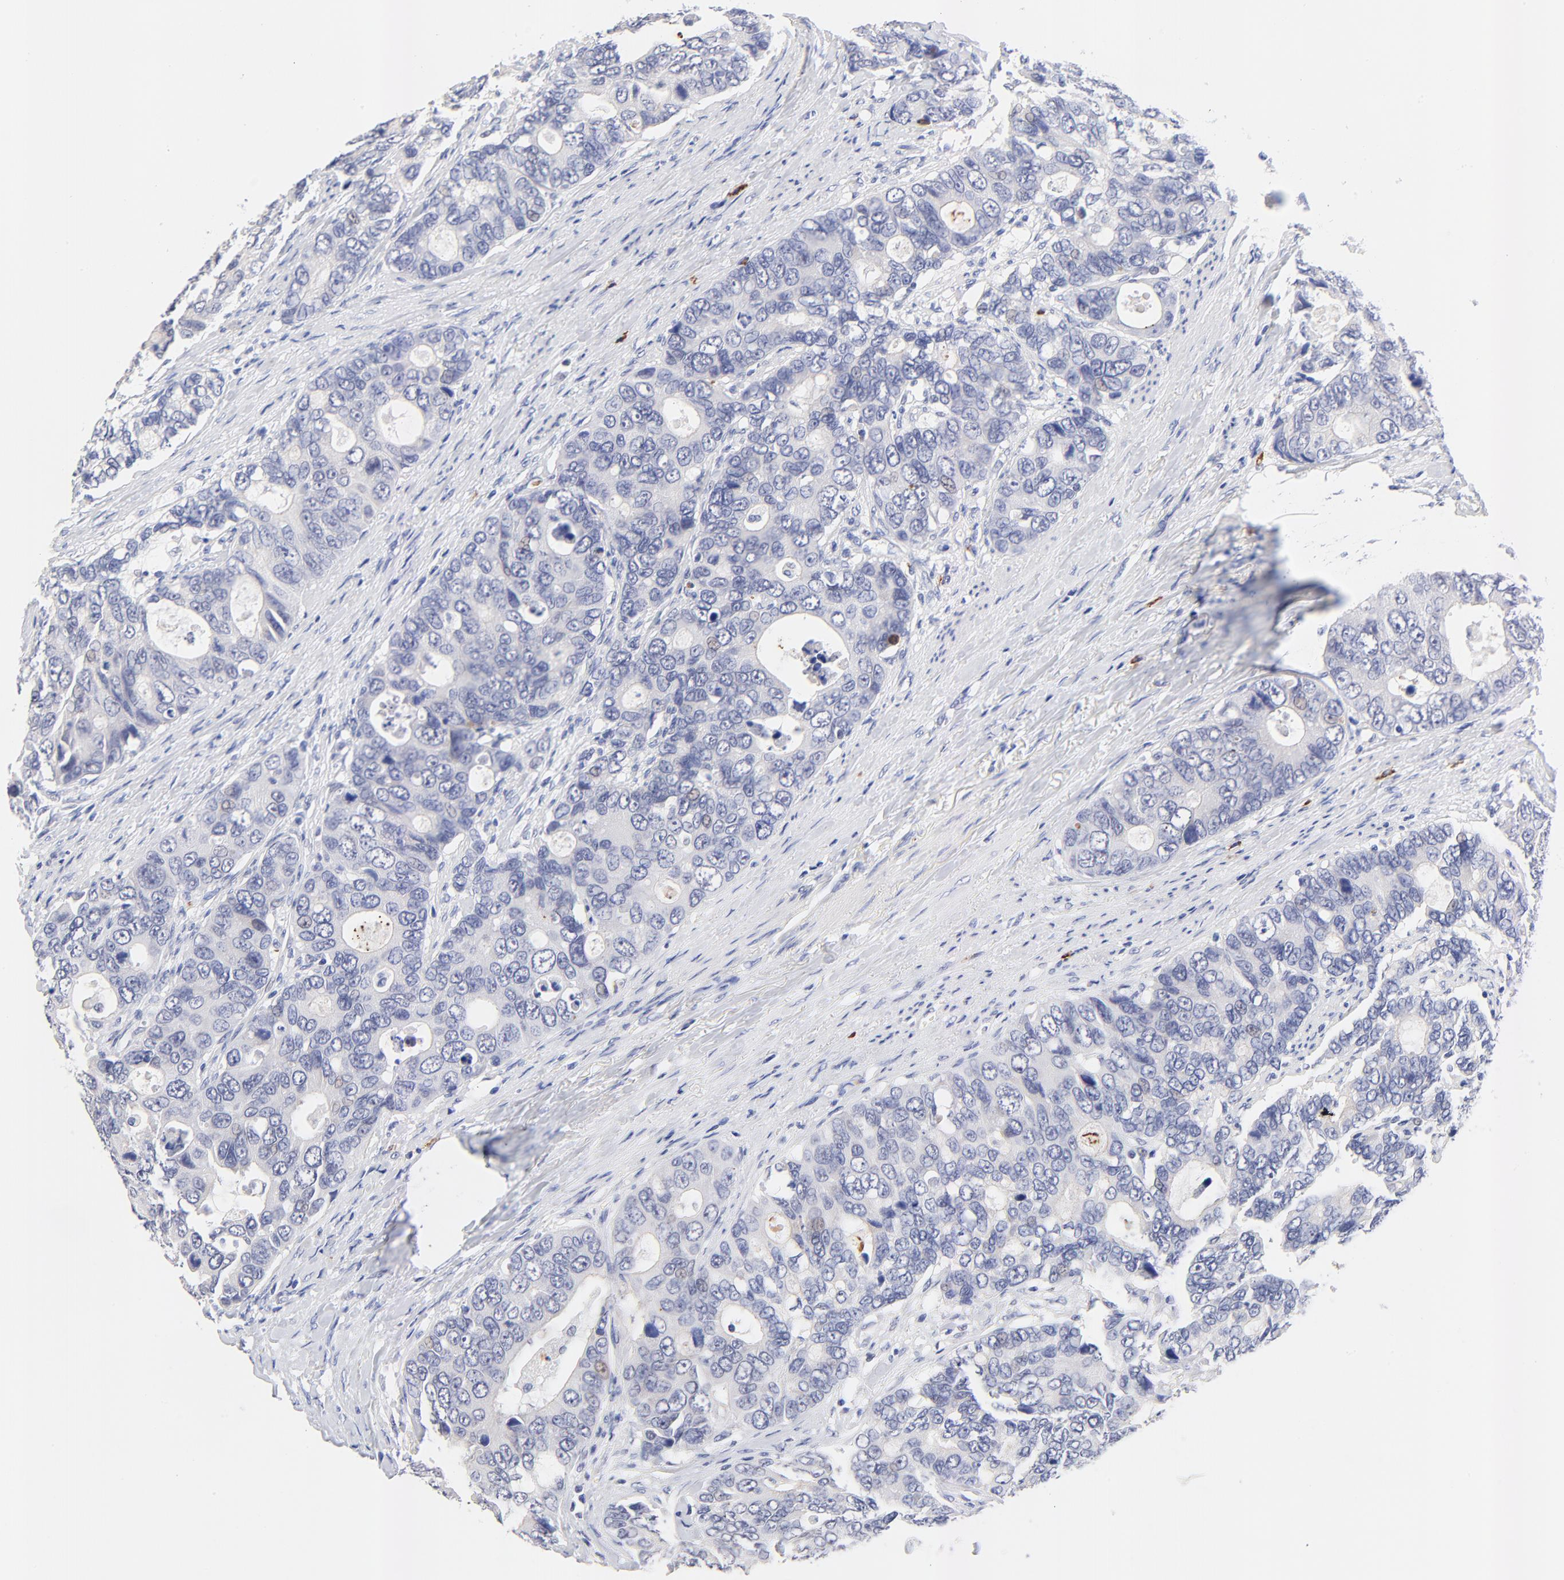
{"staining": {"intensity": "negative", "quantity": "none", "location": "none"}, "tissue": "colorectal cancer", "cell_type": "Tumor cells", "image_type": "cancer", "snomed": [{"axis": "morphology", "description": "Adenocarcinoma, NOS"}, {"axis": "topography", "description": "Rectum"}], "caption": "Immunohistochemistry (IHC) histopathology image of neoplastic tissue: colorectal cancer stained with DAB (3,3'-diaminobenzidine) exhibits no significant protein positivity in tumor cells.", "gene": "FAM117B", "patient": {"sex": "female", "age": 67}}